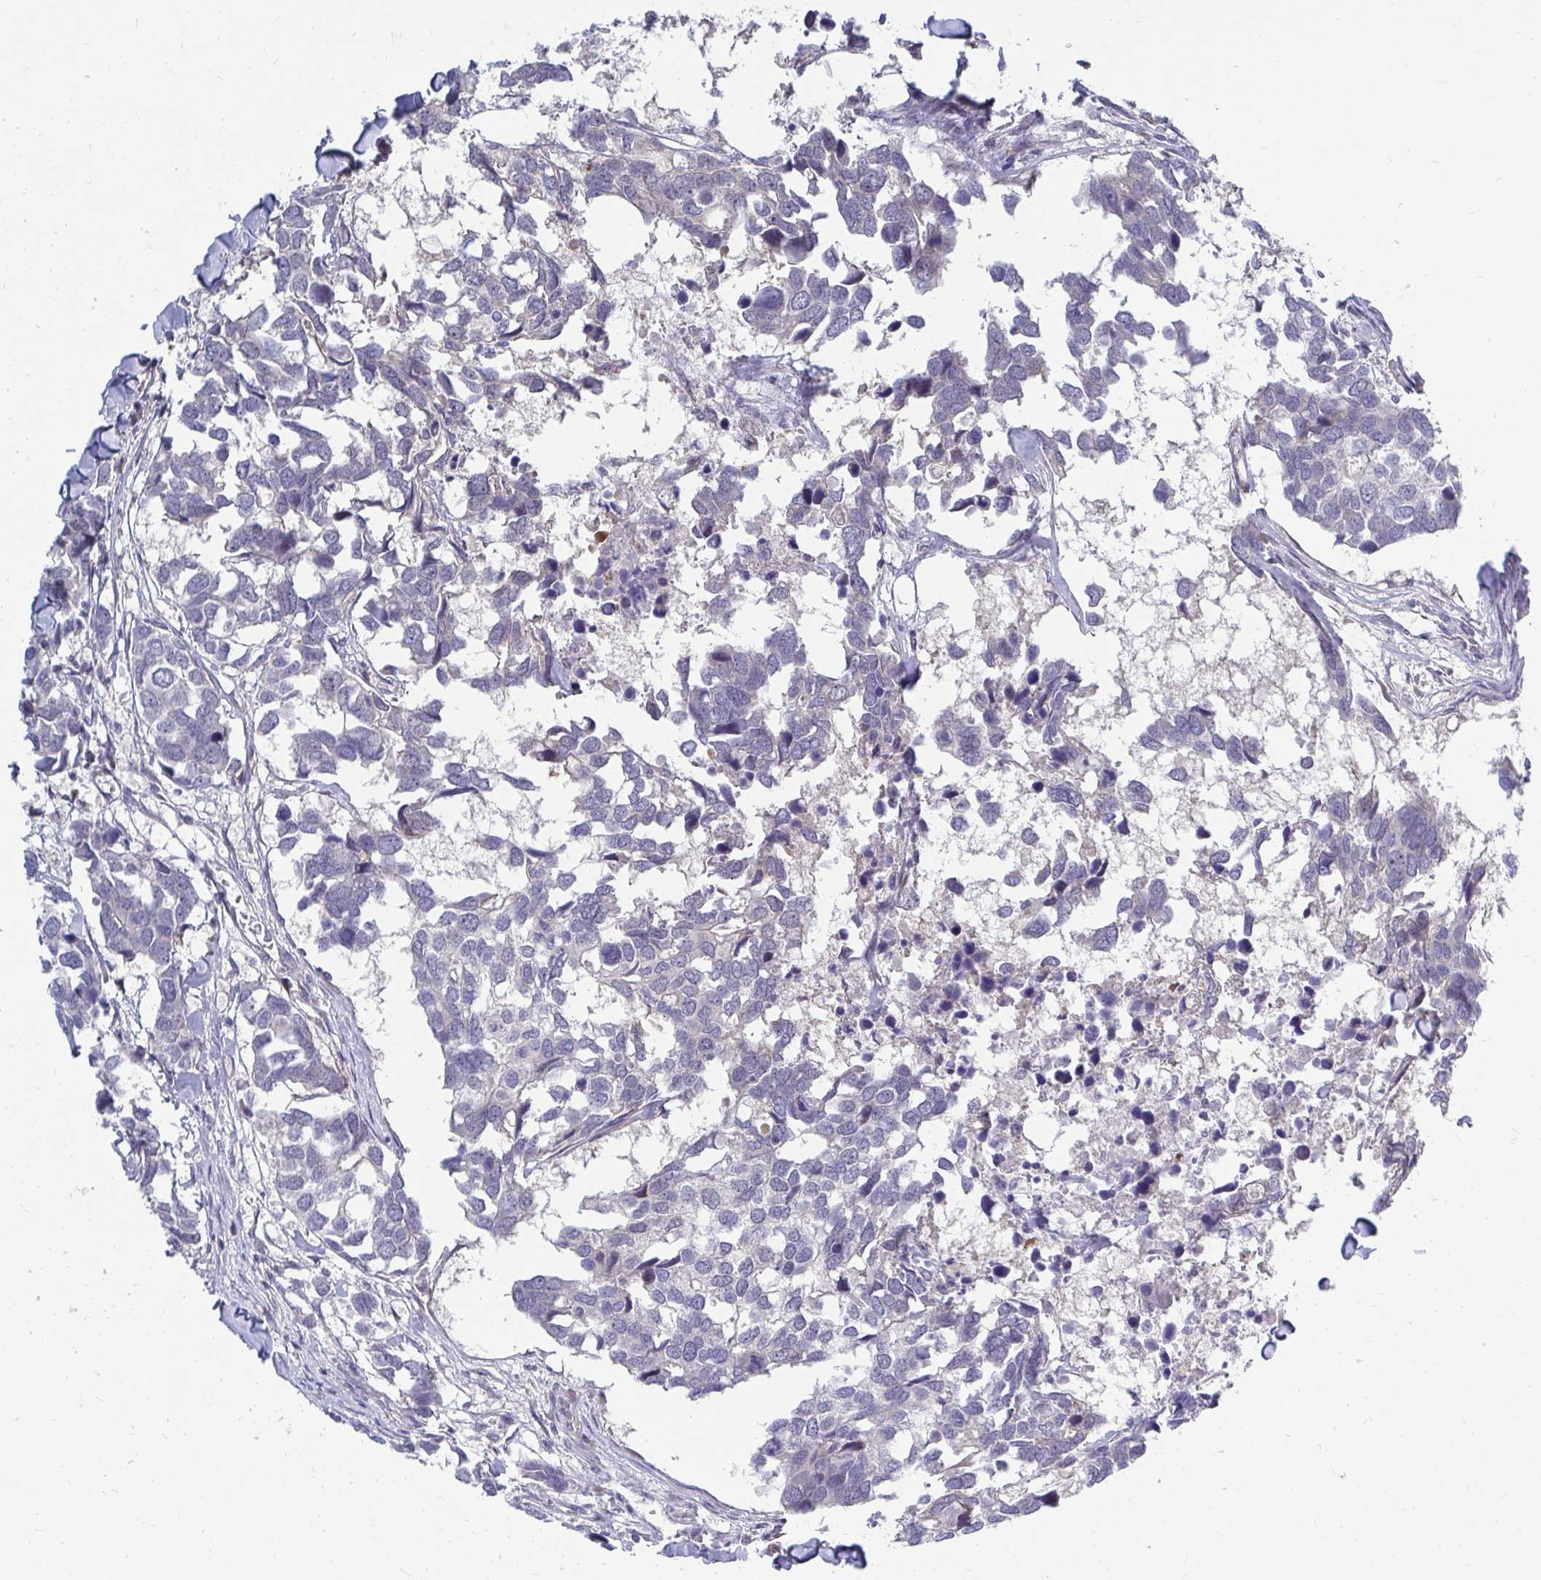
{"staining": {"intensity": "negative", "quantity": "none", "location": "none"}, "tissue": "breast cancer", "cell_type": "Tumor cells", "image_type": "cancer", "snomed": [{"axis": "morphology", "description": "Duct carcinoma"}, {"axis": "topography", "description": "Breast"}], "caption": "Immunohistochemical staining of breast cancer (invasive ductal carcinoma) exhibits no significant expression in tumor cells.", "gene": "MROH8", "patient": {"sex": "female", "age": 83}}